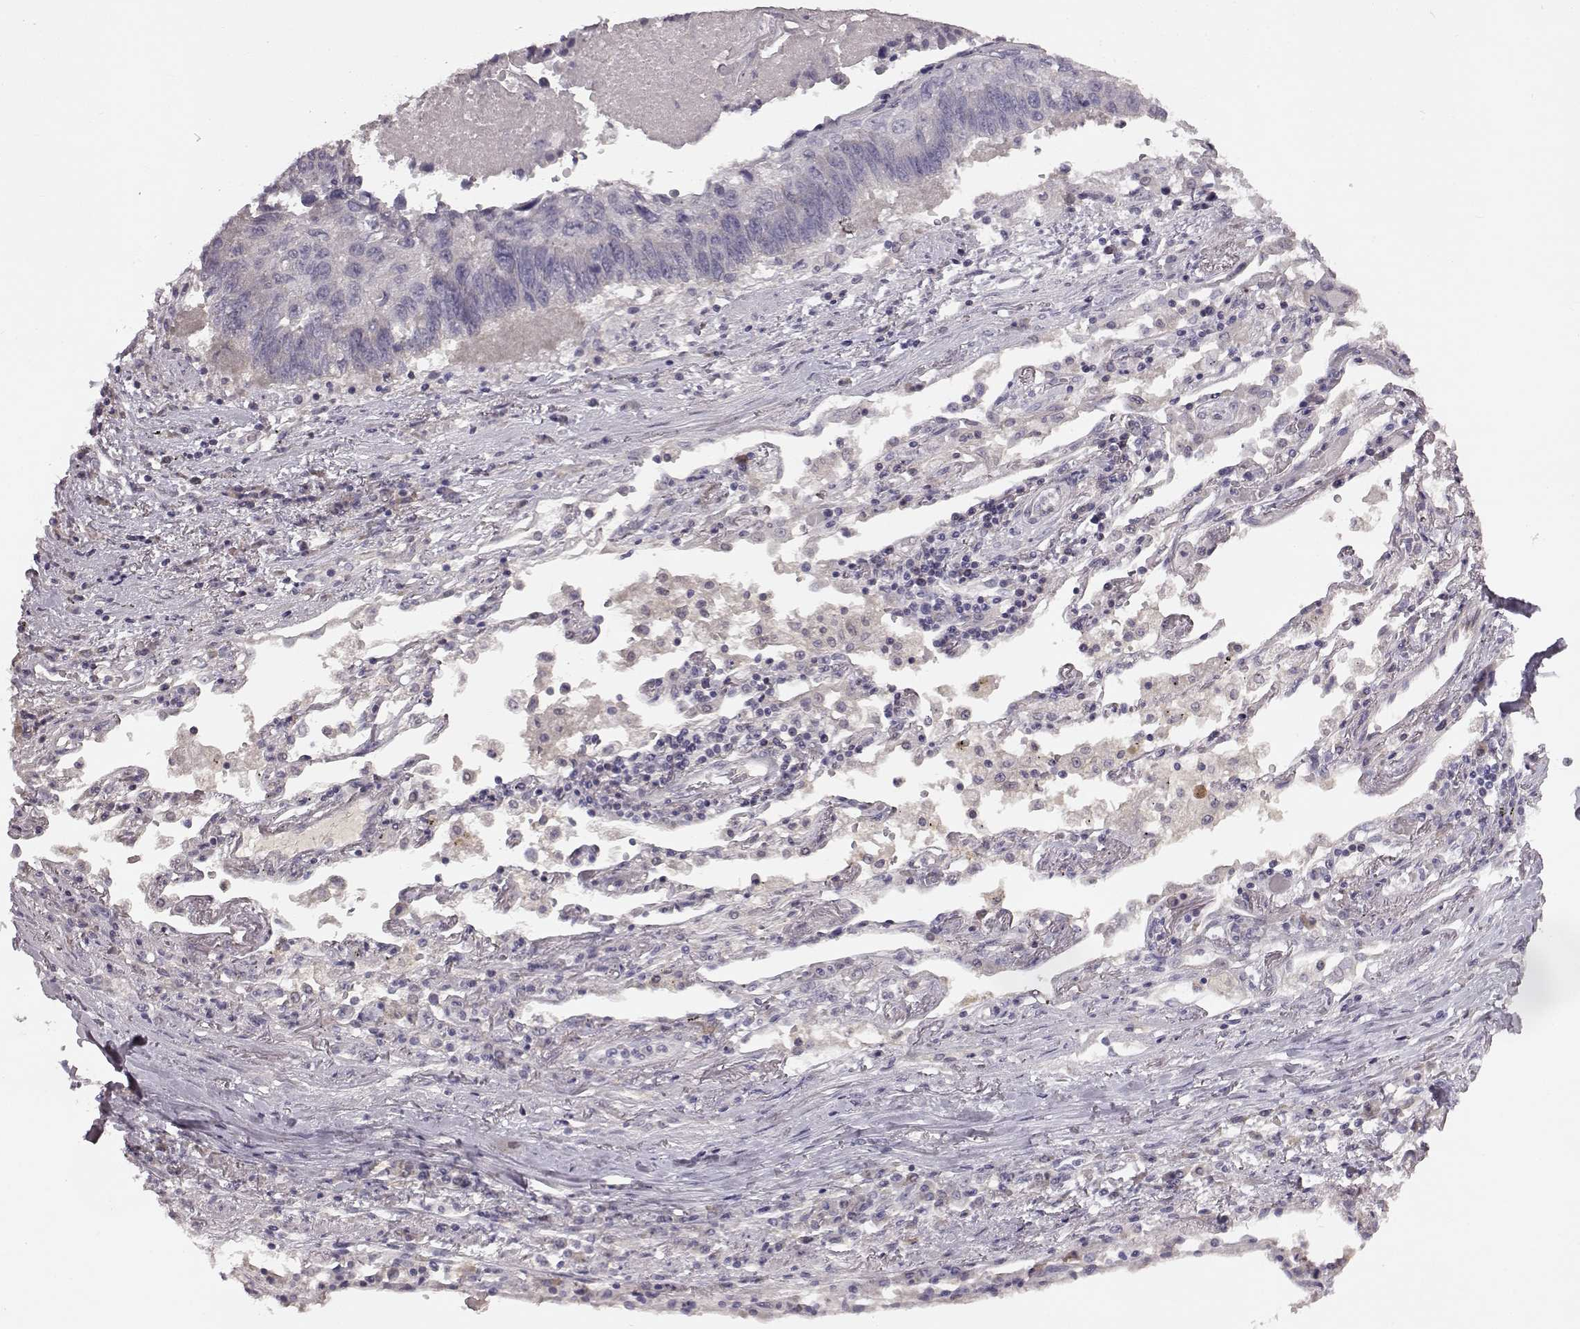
{"staining": {"intensity": "negative", "quantity": "none", "location": "none"}, "tissue": "lung cancer", "cell_type": "Tumor cells", "image_type": "cancer", "snomed": [{"axis": "morphology", "description": "Squamous cell carcinoma, NOS"}, {"axis": "topography", "description": "Lung"}], "caption": "The IHC image has no significant expression in tumor cells of squamous cell carcinoma (lung) tissue. (DAB (3,3'-diaminobenzidine) IHC with hematoxylin counter stain).", "gene": "SPAG17", "patient": {"sex": "male", "age": 73}}